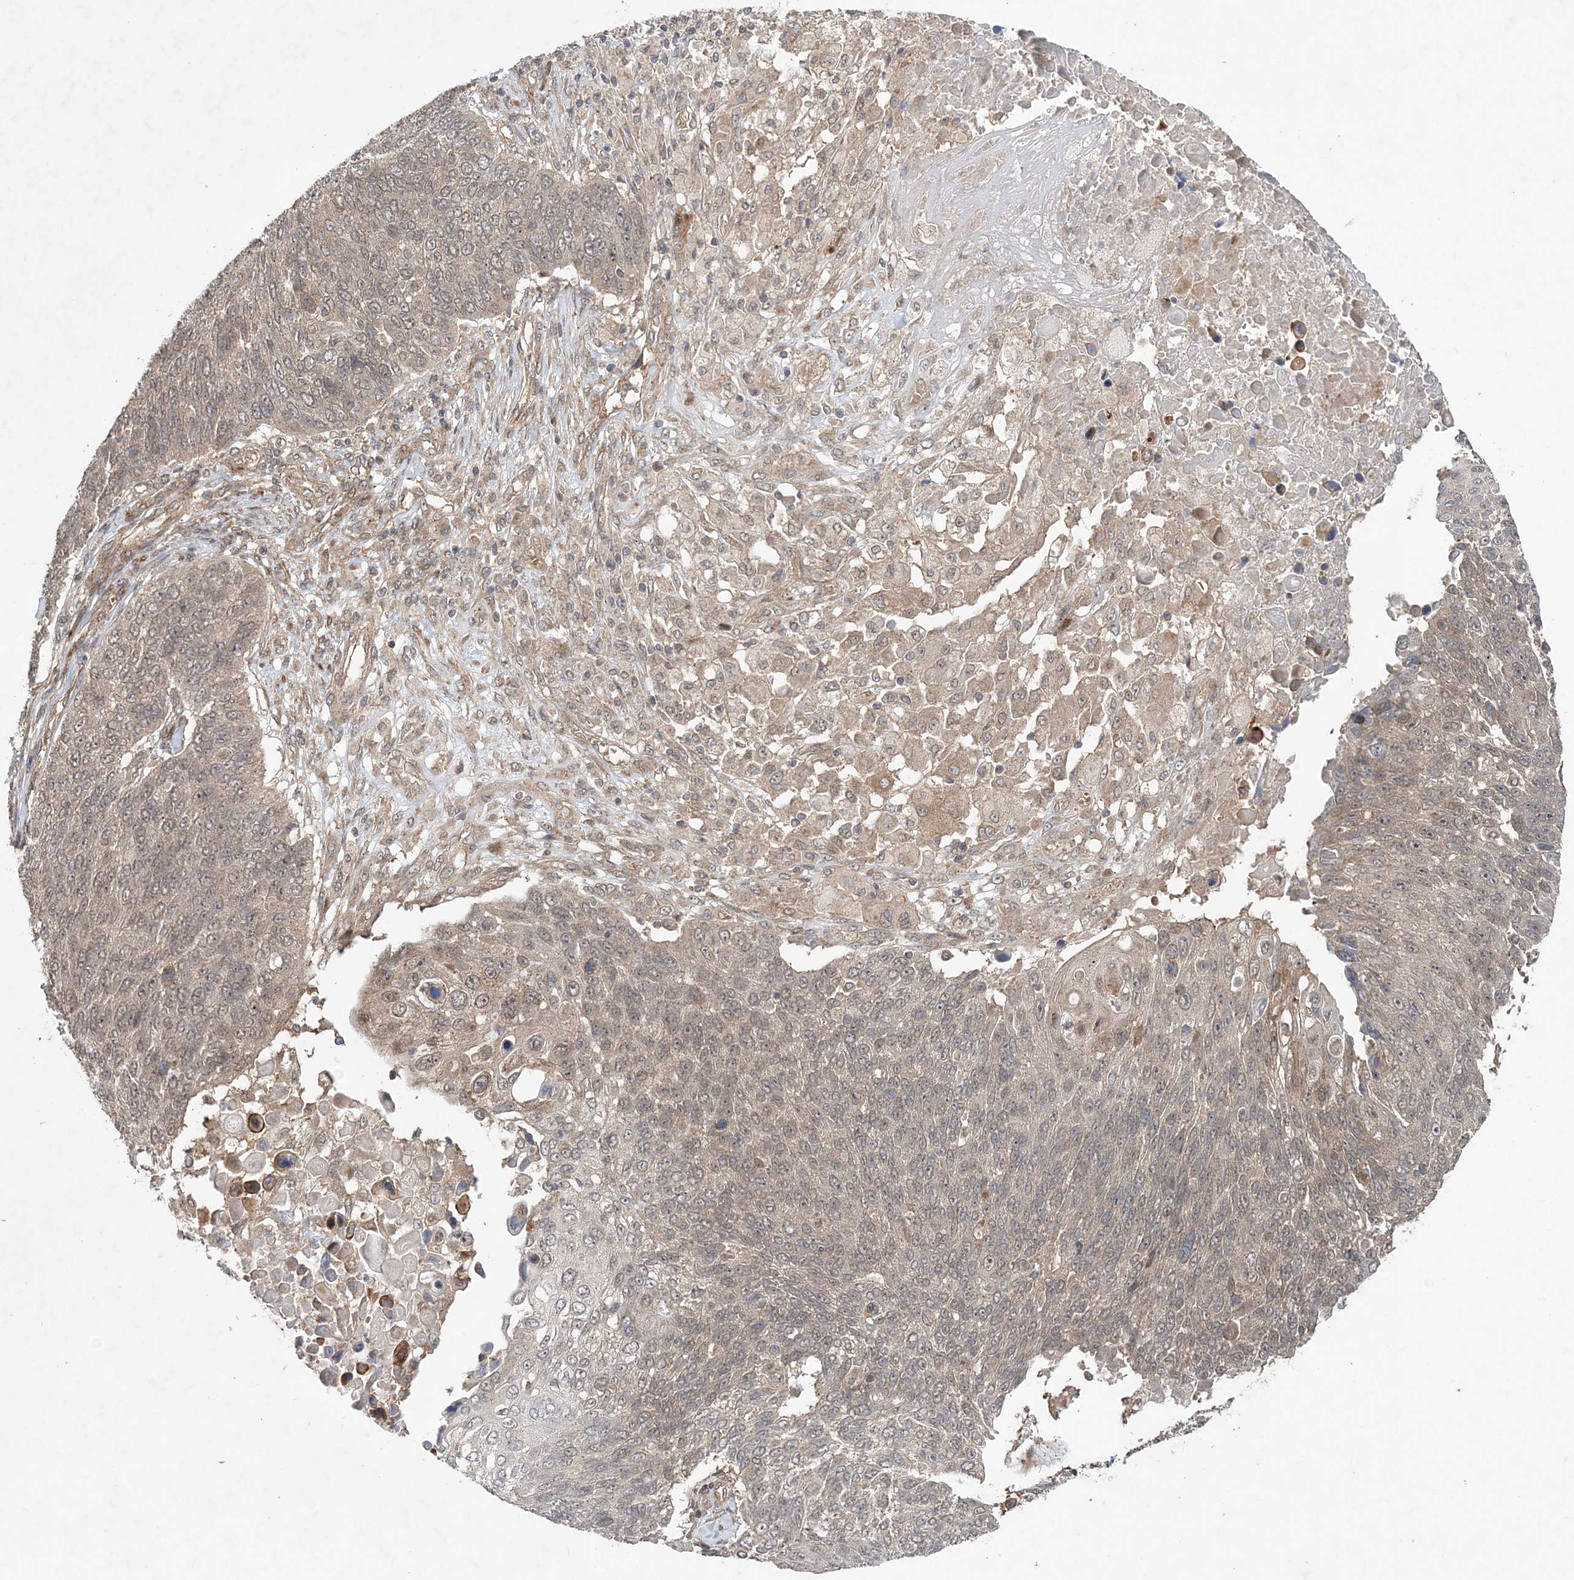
{"staining": {"intensity": "weak", "quantity": "<25%", "location": "cytoplasmic/membranous"}, "tissue": "lung cancer", "cell_type": "Tumor cells", "image_type": "cancer", "snomed": [{"axis": "morphology", "description": "Squamous cell carcinoma, NOS"}, {"axis": "topography", "description": "Lung"}], "caption": "This is an immunohistochemistry (IHC) histopathology image of lung squamous cell carcinoma. There is no positivity in tumor cells.", "gene": "UBTD2", "patient": {"sex": "male", "age": 66}}